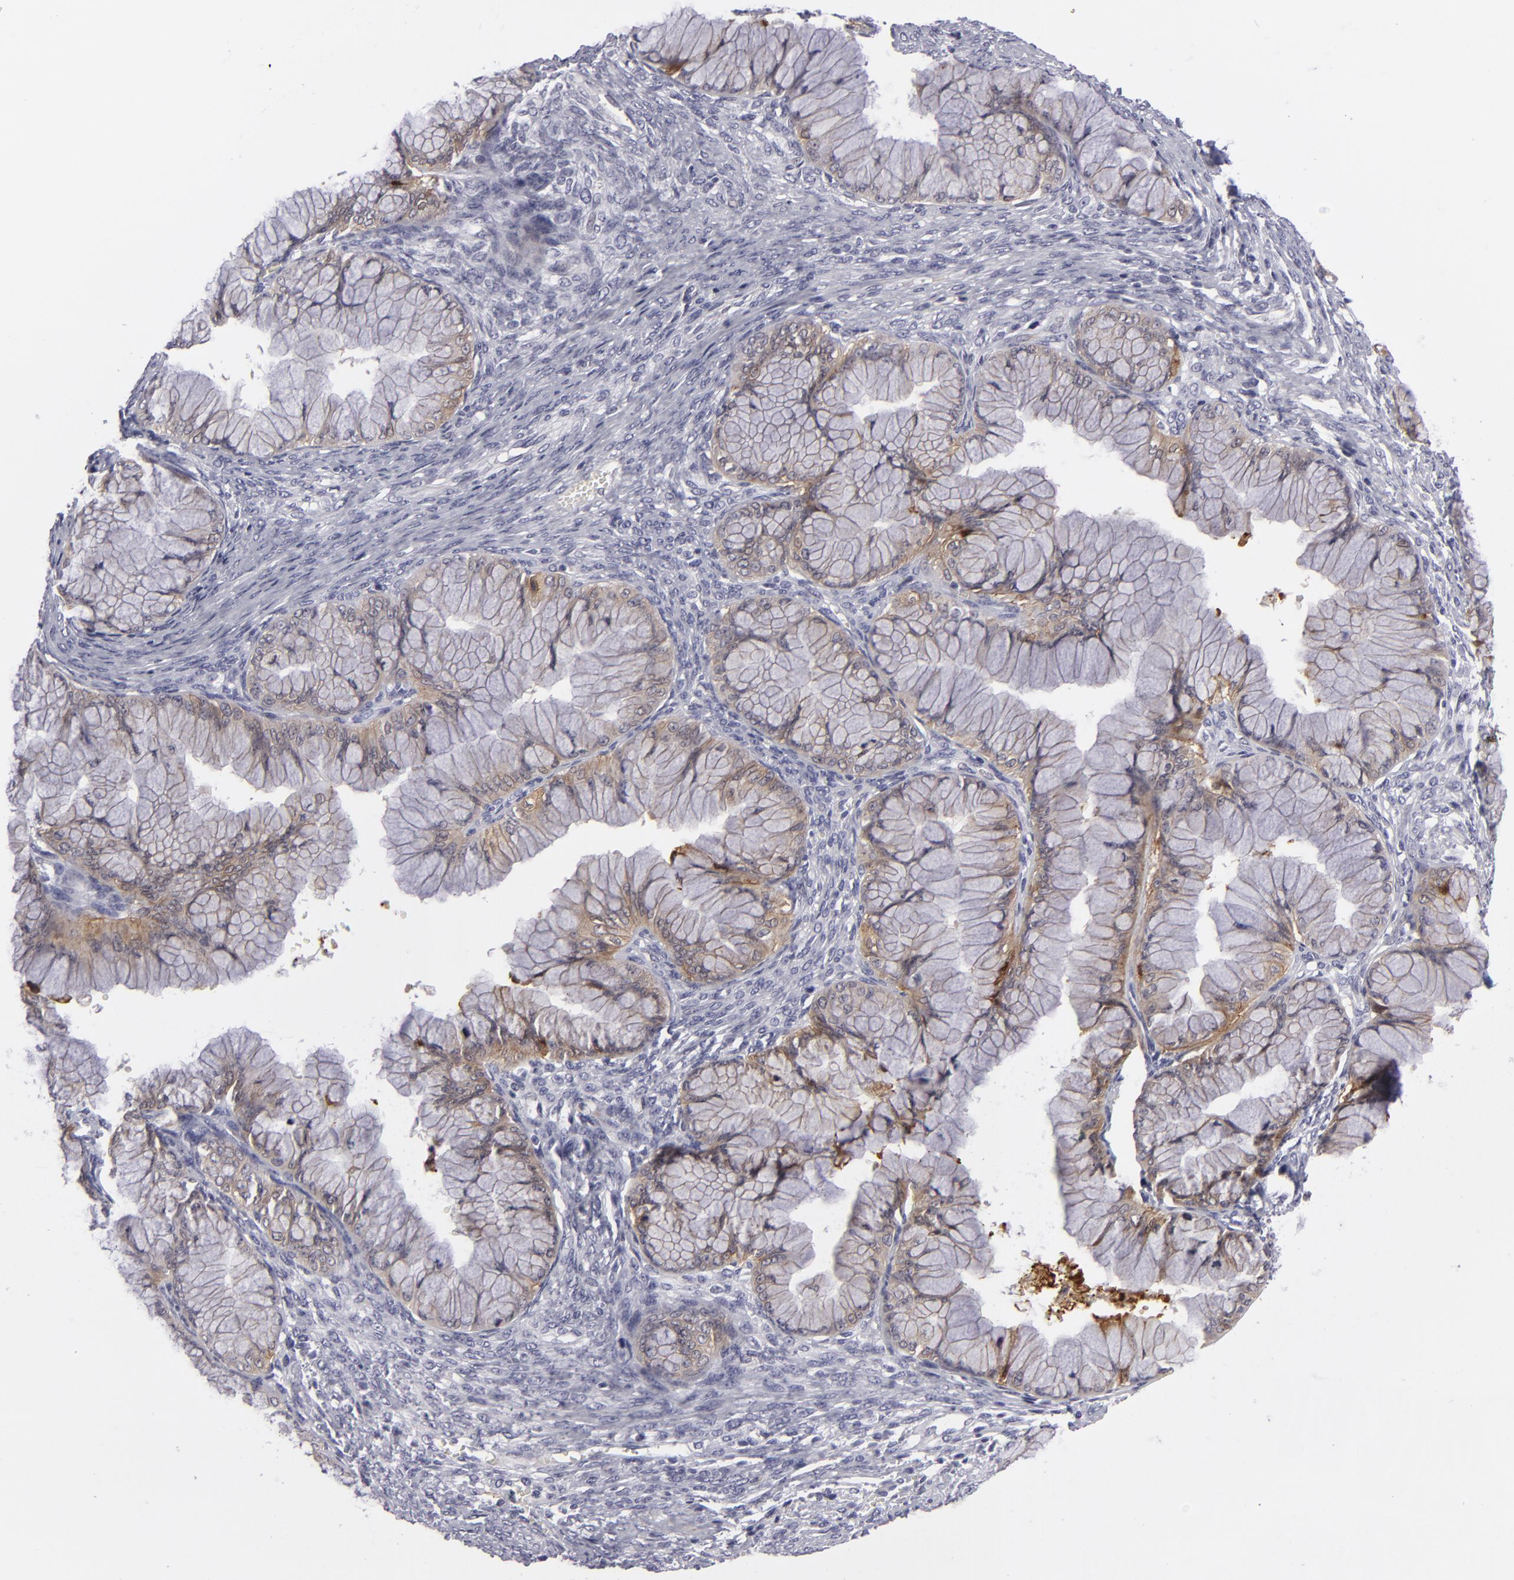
{"staining": {"intensity": "moderate", "quantity": "25%-75%", "location": "cytoplasmic/membranous"}, "tissue": "ovarian cancer", "cell_type": "Tumor cells", "image_type": "cancer", "snomed": [{"axis": "morphology", "description": "Cystadenocarcinoma, mucinous, NOS"}, {"axis": "topography", "description": "Ovary"}], "caption": "This image displays IHC staining of ovarian cancer, with medium moderate cytoplasmic/membranous staining in about 25%-75% of tumor cells.", "gene": "JUP", "patient": {"sex": "female", "age": 63}}